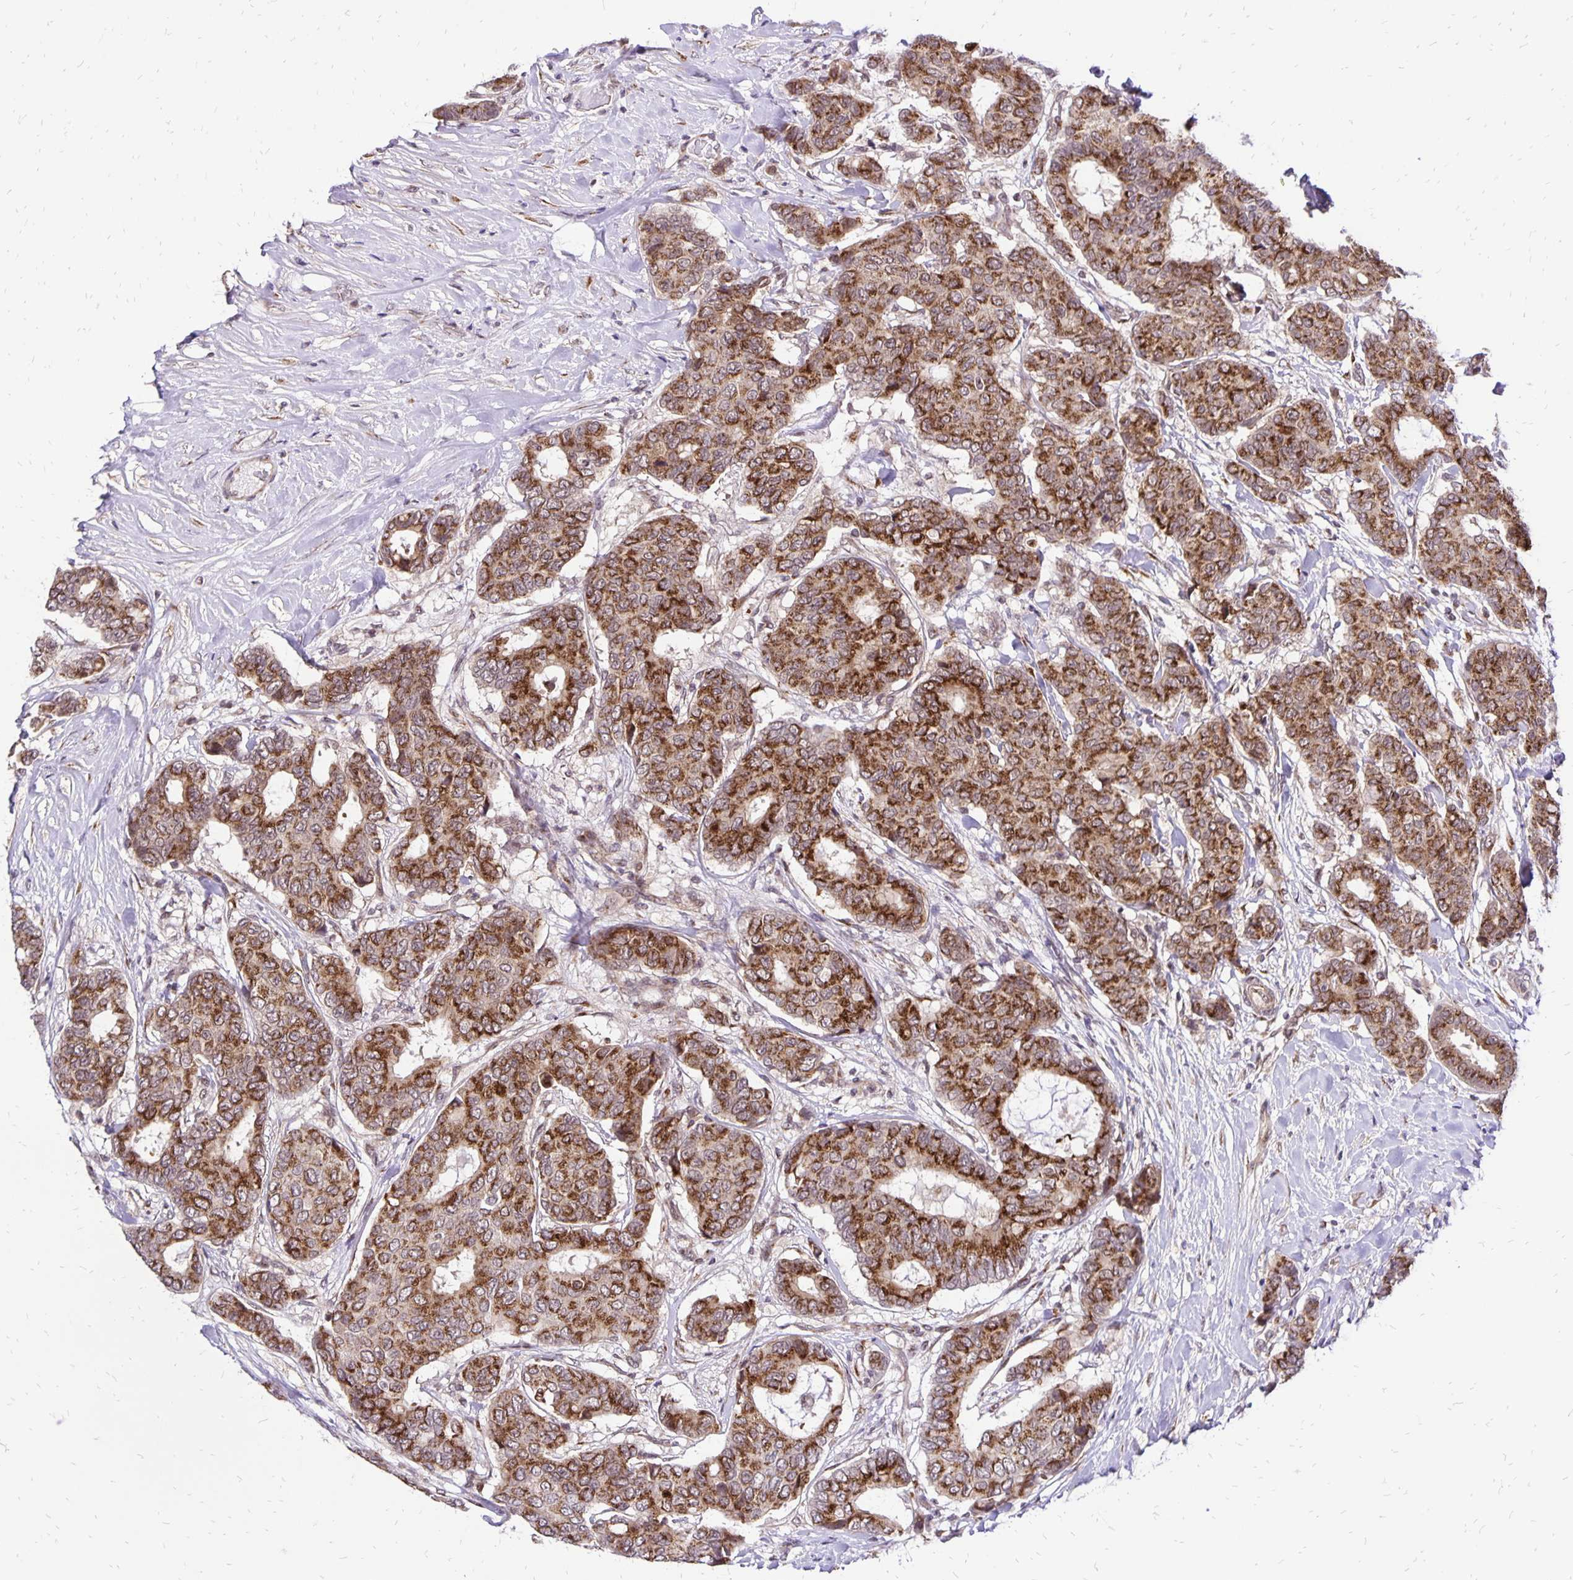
{"staining": {"intensity": "strong", "quantity": ">75%", "location": "cytoplasmic/membranous"}, "tissue": "breast cancer", "cell_type": "Tumor cells", "image_type": "cancer", "snomed": [{"axis": "morphology", "description": "Duct carcinoma"}, {"axis": "topography", "description": "Breast"}], "caption": "Breast cancer (invasive ductal carcinoma) stained with a brown dye exhibits strong cytoplasmic/membranous positive positivity in about >75% of tumor cells.", "gene": "GOLGA5", "patient": {"sex": "female", "age": 75}}